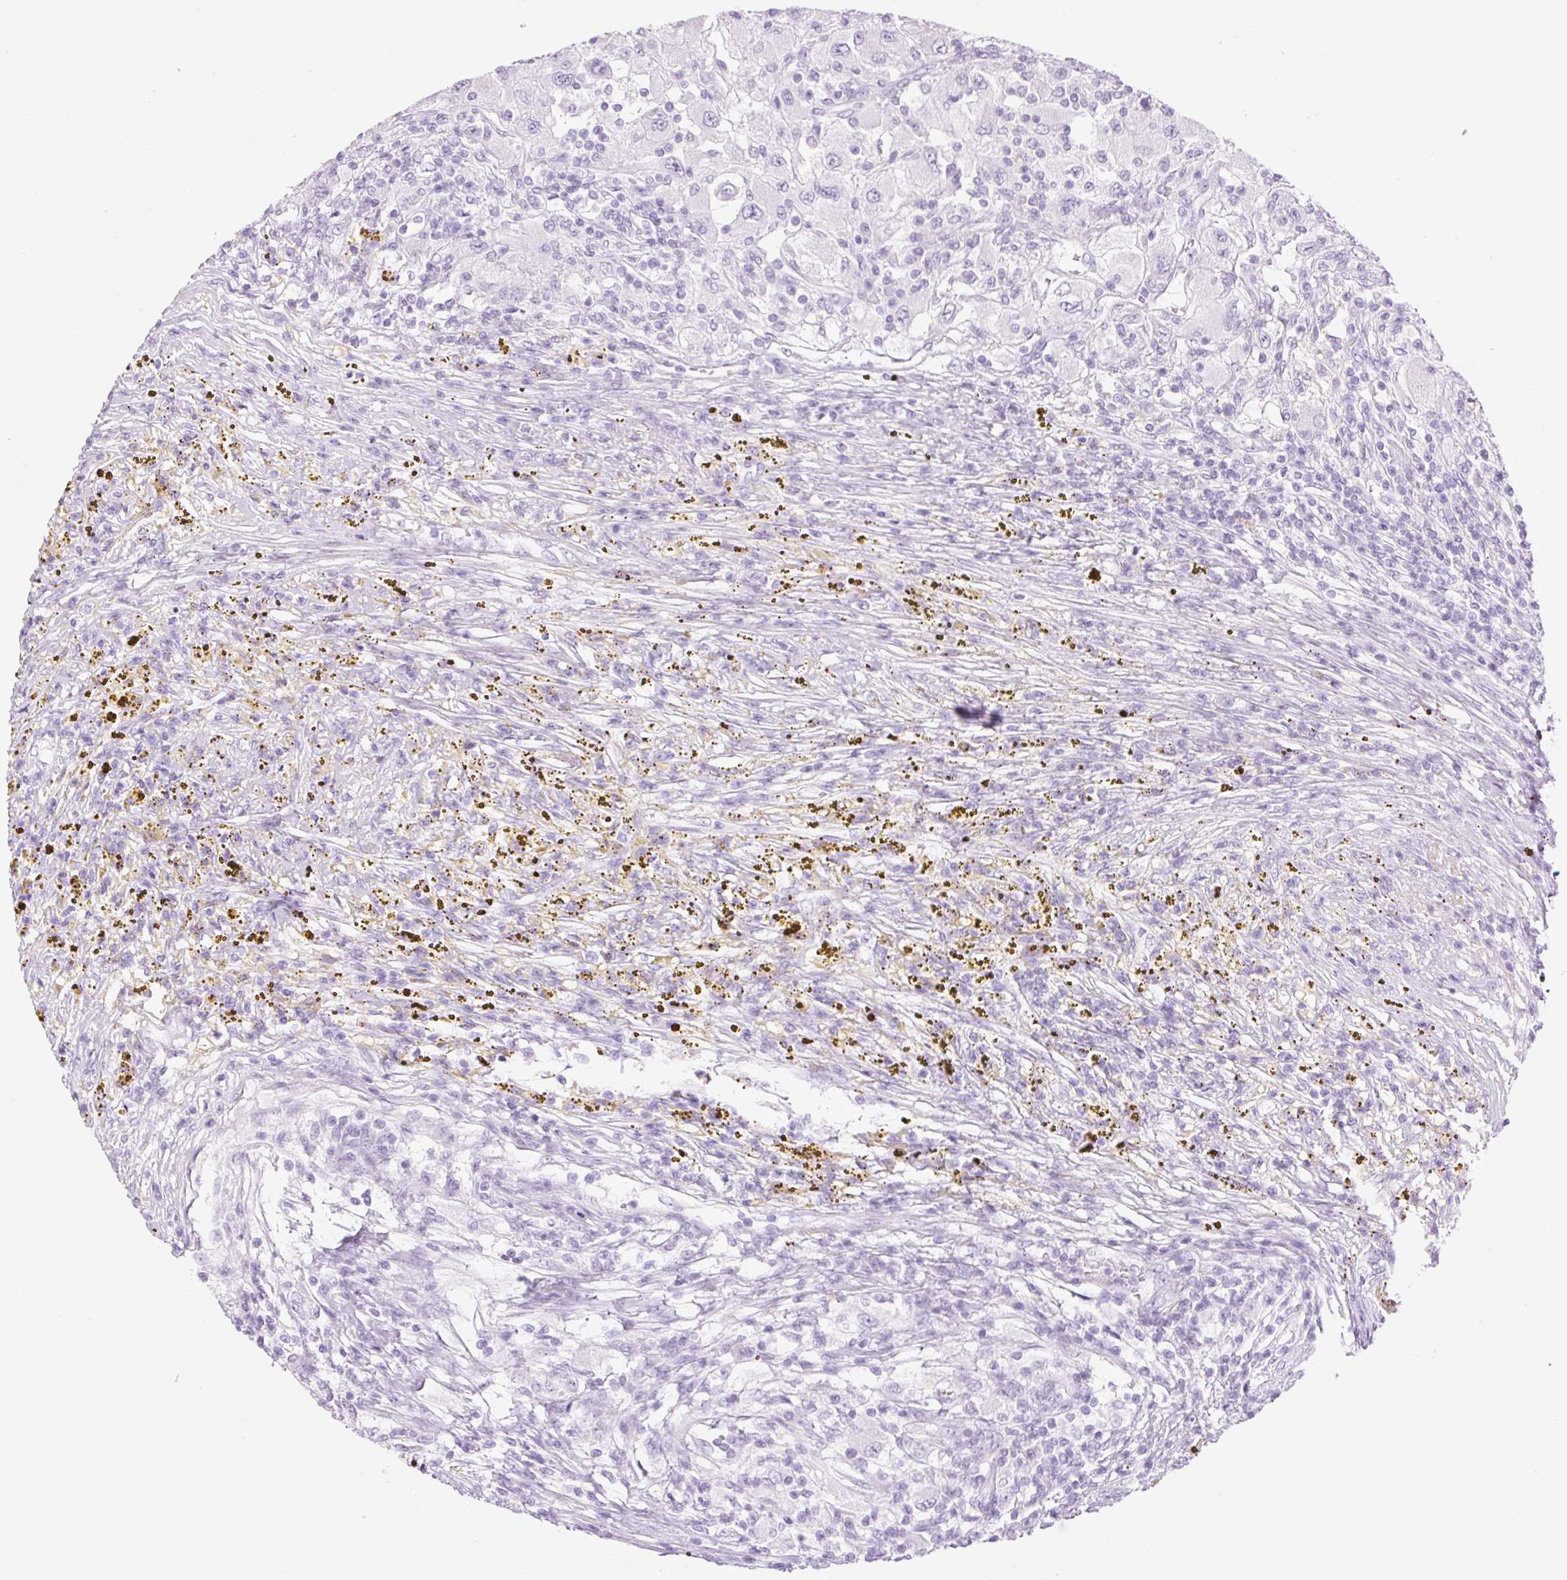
{"staining": {"intensity": "negative", "quantity": "none", "location": "none"}, "tissue": "renal cancer", "cell_type": "Tumor cells", "image_type": "cancer", "snomed": [{"axis": "morphology", "description": "Adenocarcinoma, NOS"}, {"axis": "topography", "description": "Kidney"}], "caption": "IHC photomicrograph of renal cancer stained for a protein (brown), which reveals no positivity in tumor cells. (Immunohistochemistry (ihc), brightfield microscopy, high magnification).", "gene": "SP140L", "patient": {"sex": "female", "age": 67}}